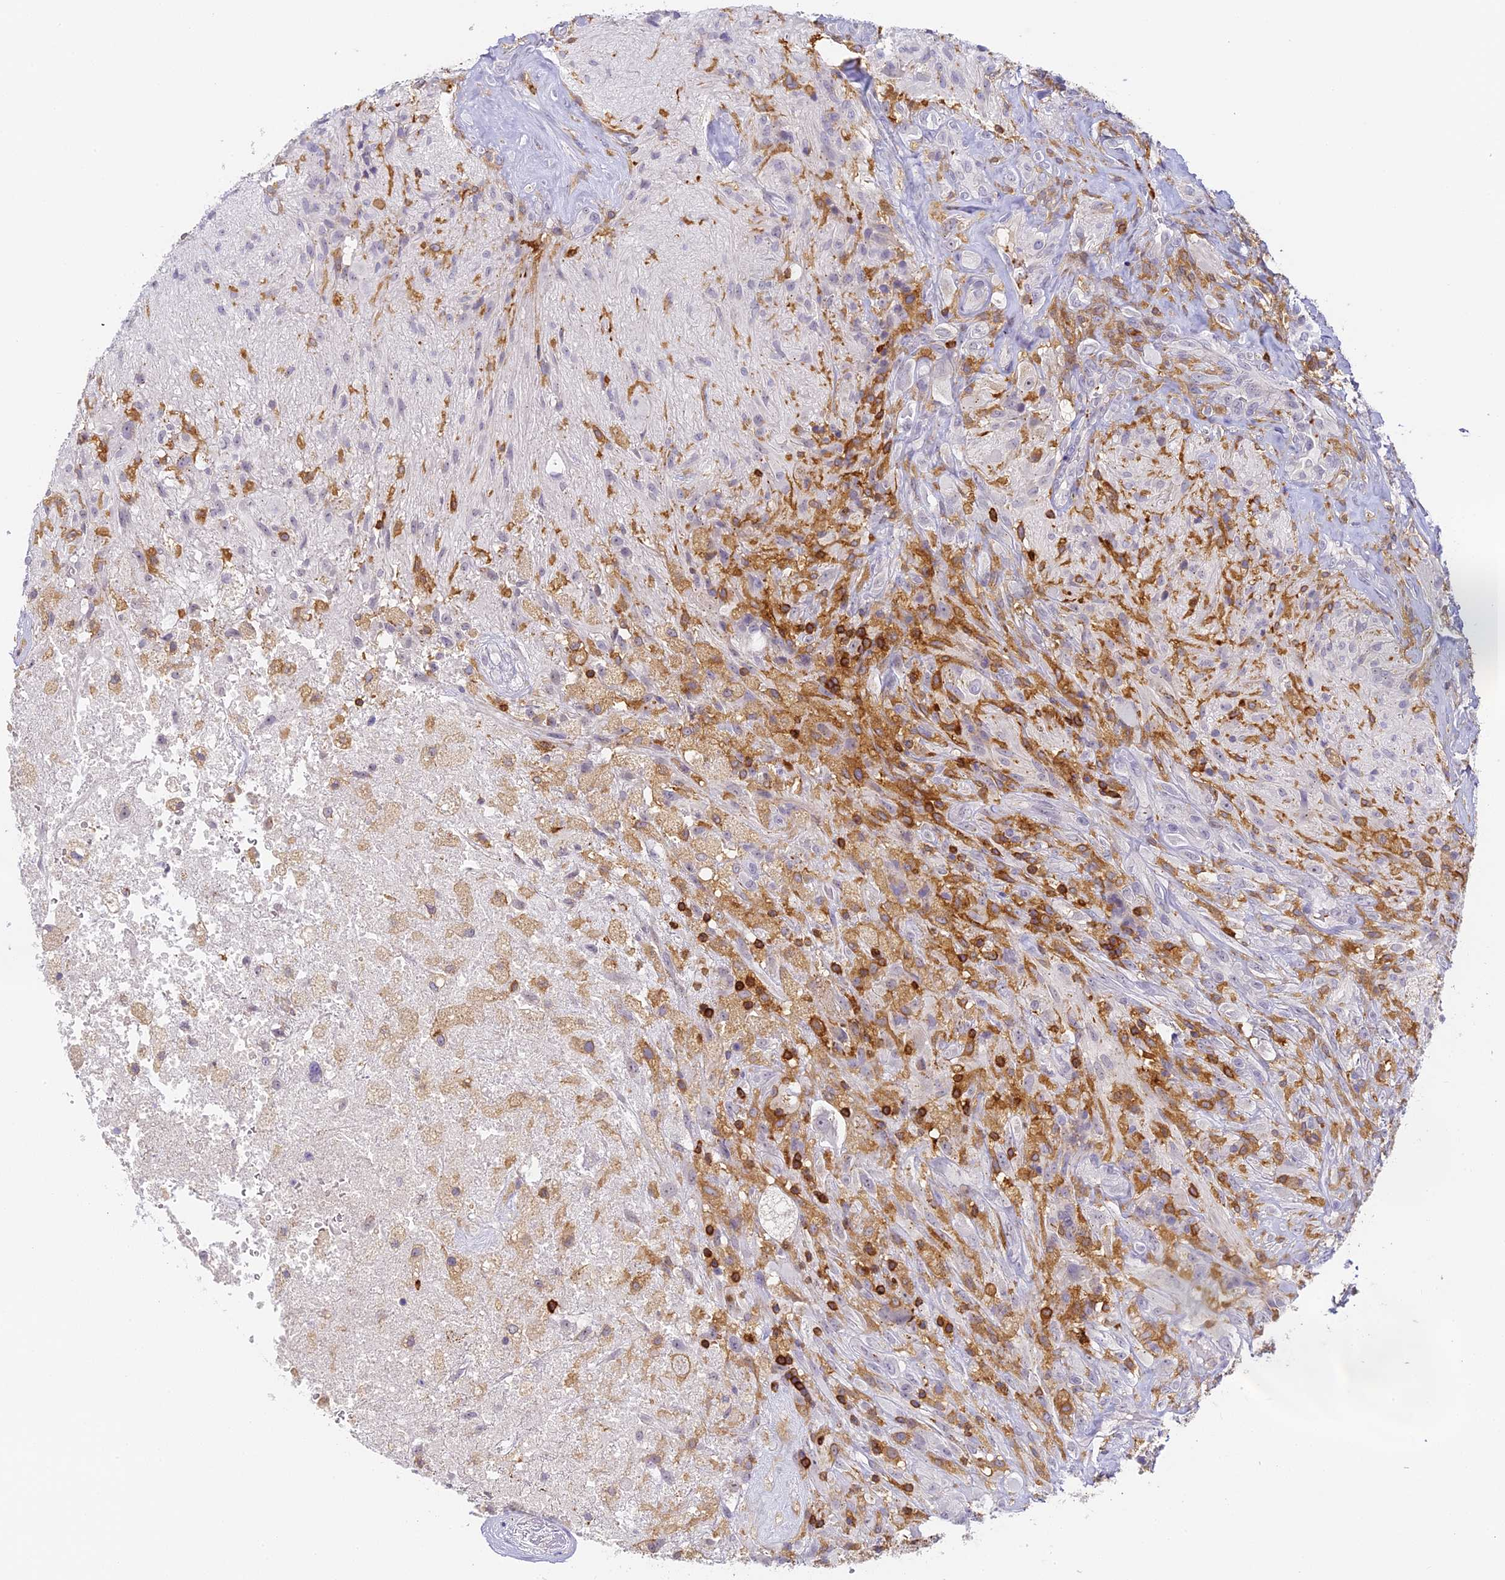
{"staining": {"intensity": "negative", "quantity": "none", "location": "none"}, "tissue": "glioma", "cell_type": "Tumor cells", "image_type": "cancer", "snomed": [{"axis": "morphology", "description": "Glioma, malignant, High grade"}, {"axis": "topography", "description": "Brain"}], "caption": "DAB immunohistochemical staining of glioma shows no significant staining in tumor cells. (Stains: DAB (3,3'-diaminobenzidine) immunohistochemistry (IHC) with hematoxylin counter stain, Microscopy: brightfield microscopy at high magnification).", "gene": "FYB1", "patient": {"sex": "male", "age": 56}}